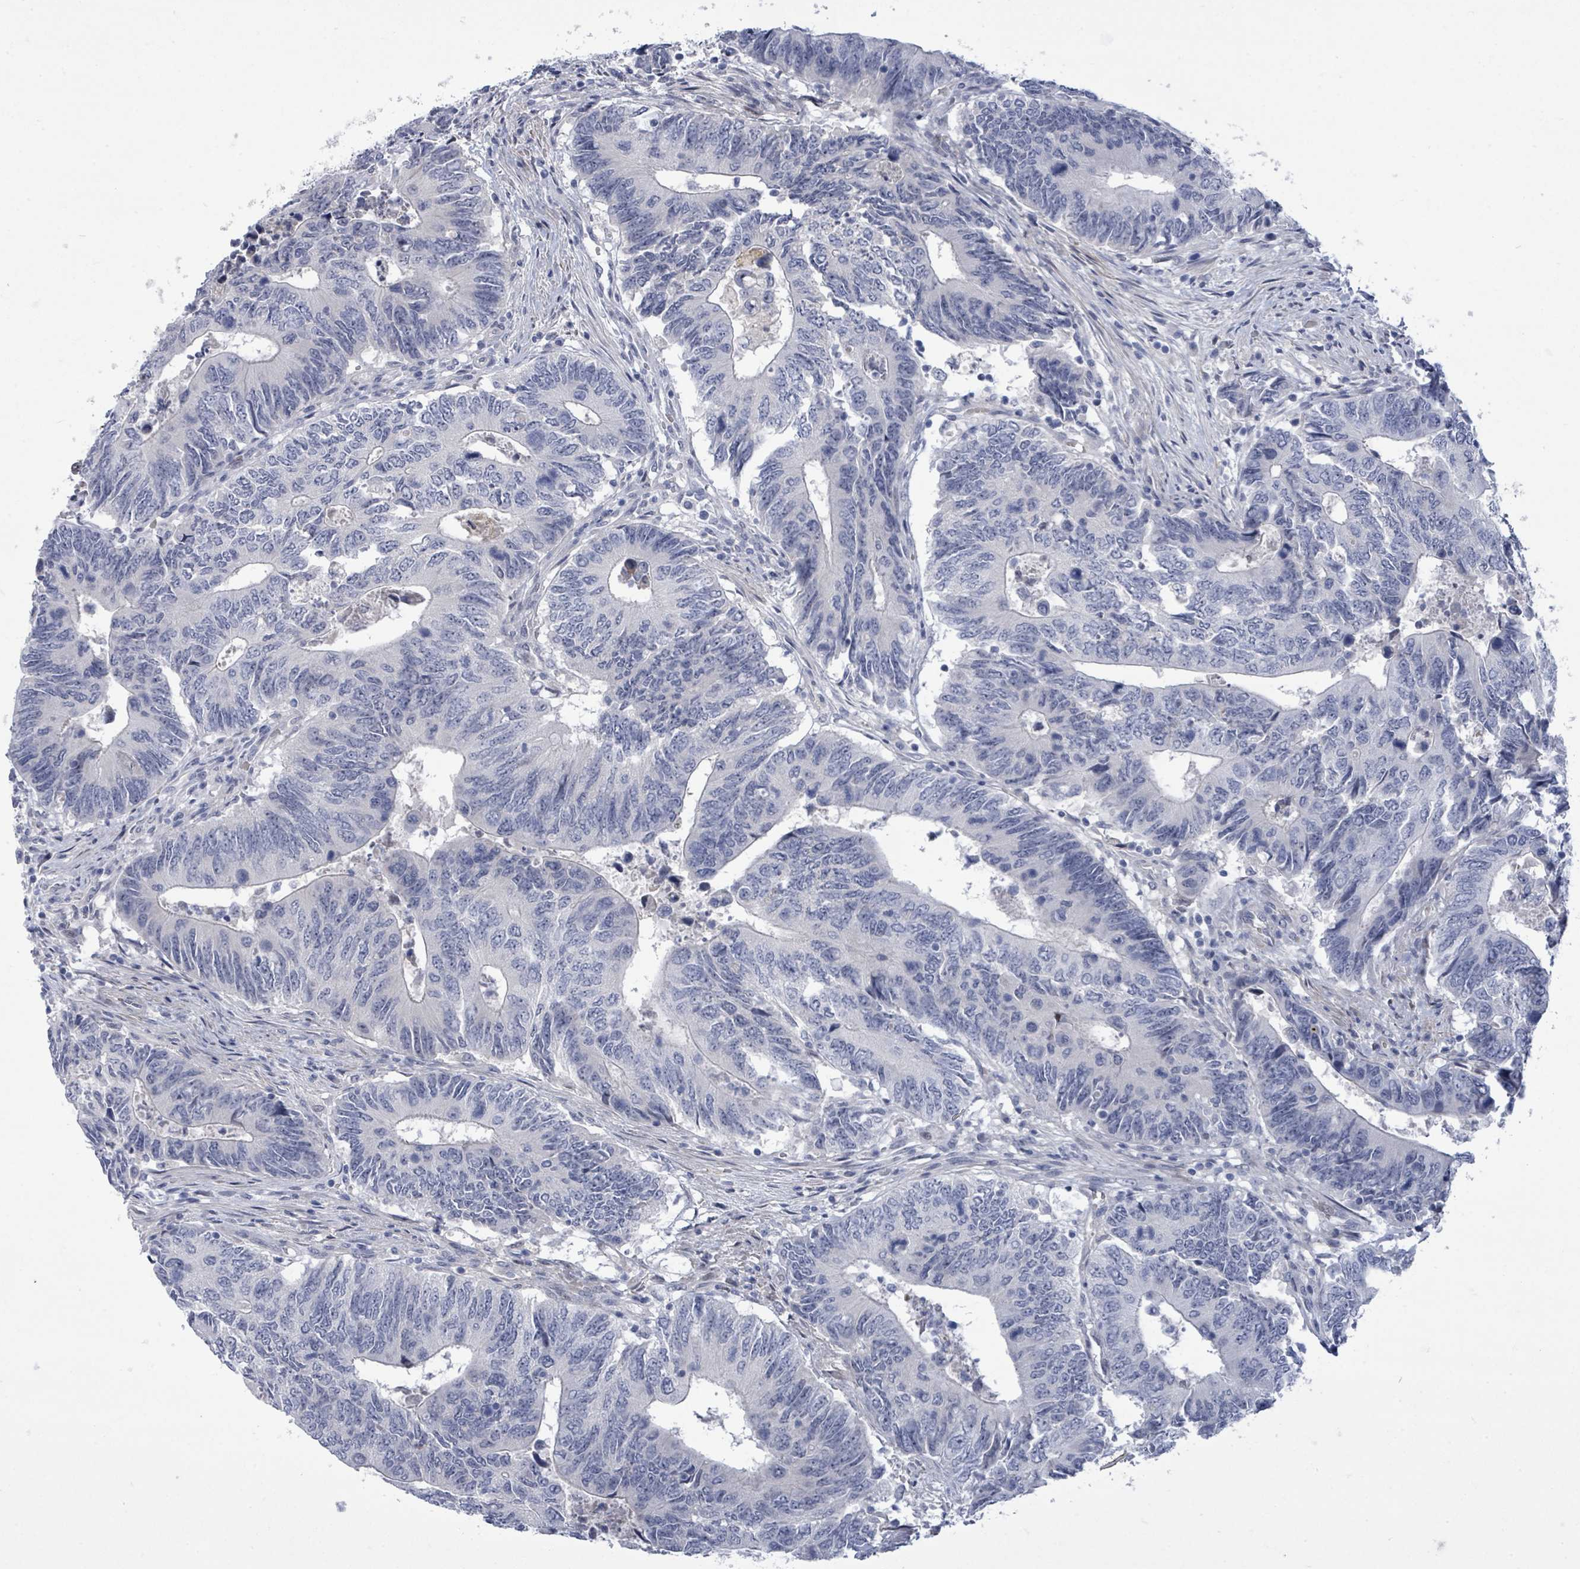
{"staining": {"intensity": "negative", "quantity": "none", "location": "none"}, "tissue": "colorectal cancer", "cell_type": "Tumor cells", "image_type": "cancer", "snomed": [{"axis": "morphology", "description": "Adenocarcinoma, NOS"}, {"axis": "topography", "description": "Colon"}], "caption": "A high-resolution photomicrograph shows immunohistochemistry staining of adenocarcinoma (colorectal), which exhibits no significant positivity in tumor cells.", "gene": "CT45A5", "patient": {"sex": "male", "age": 87}}